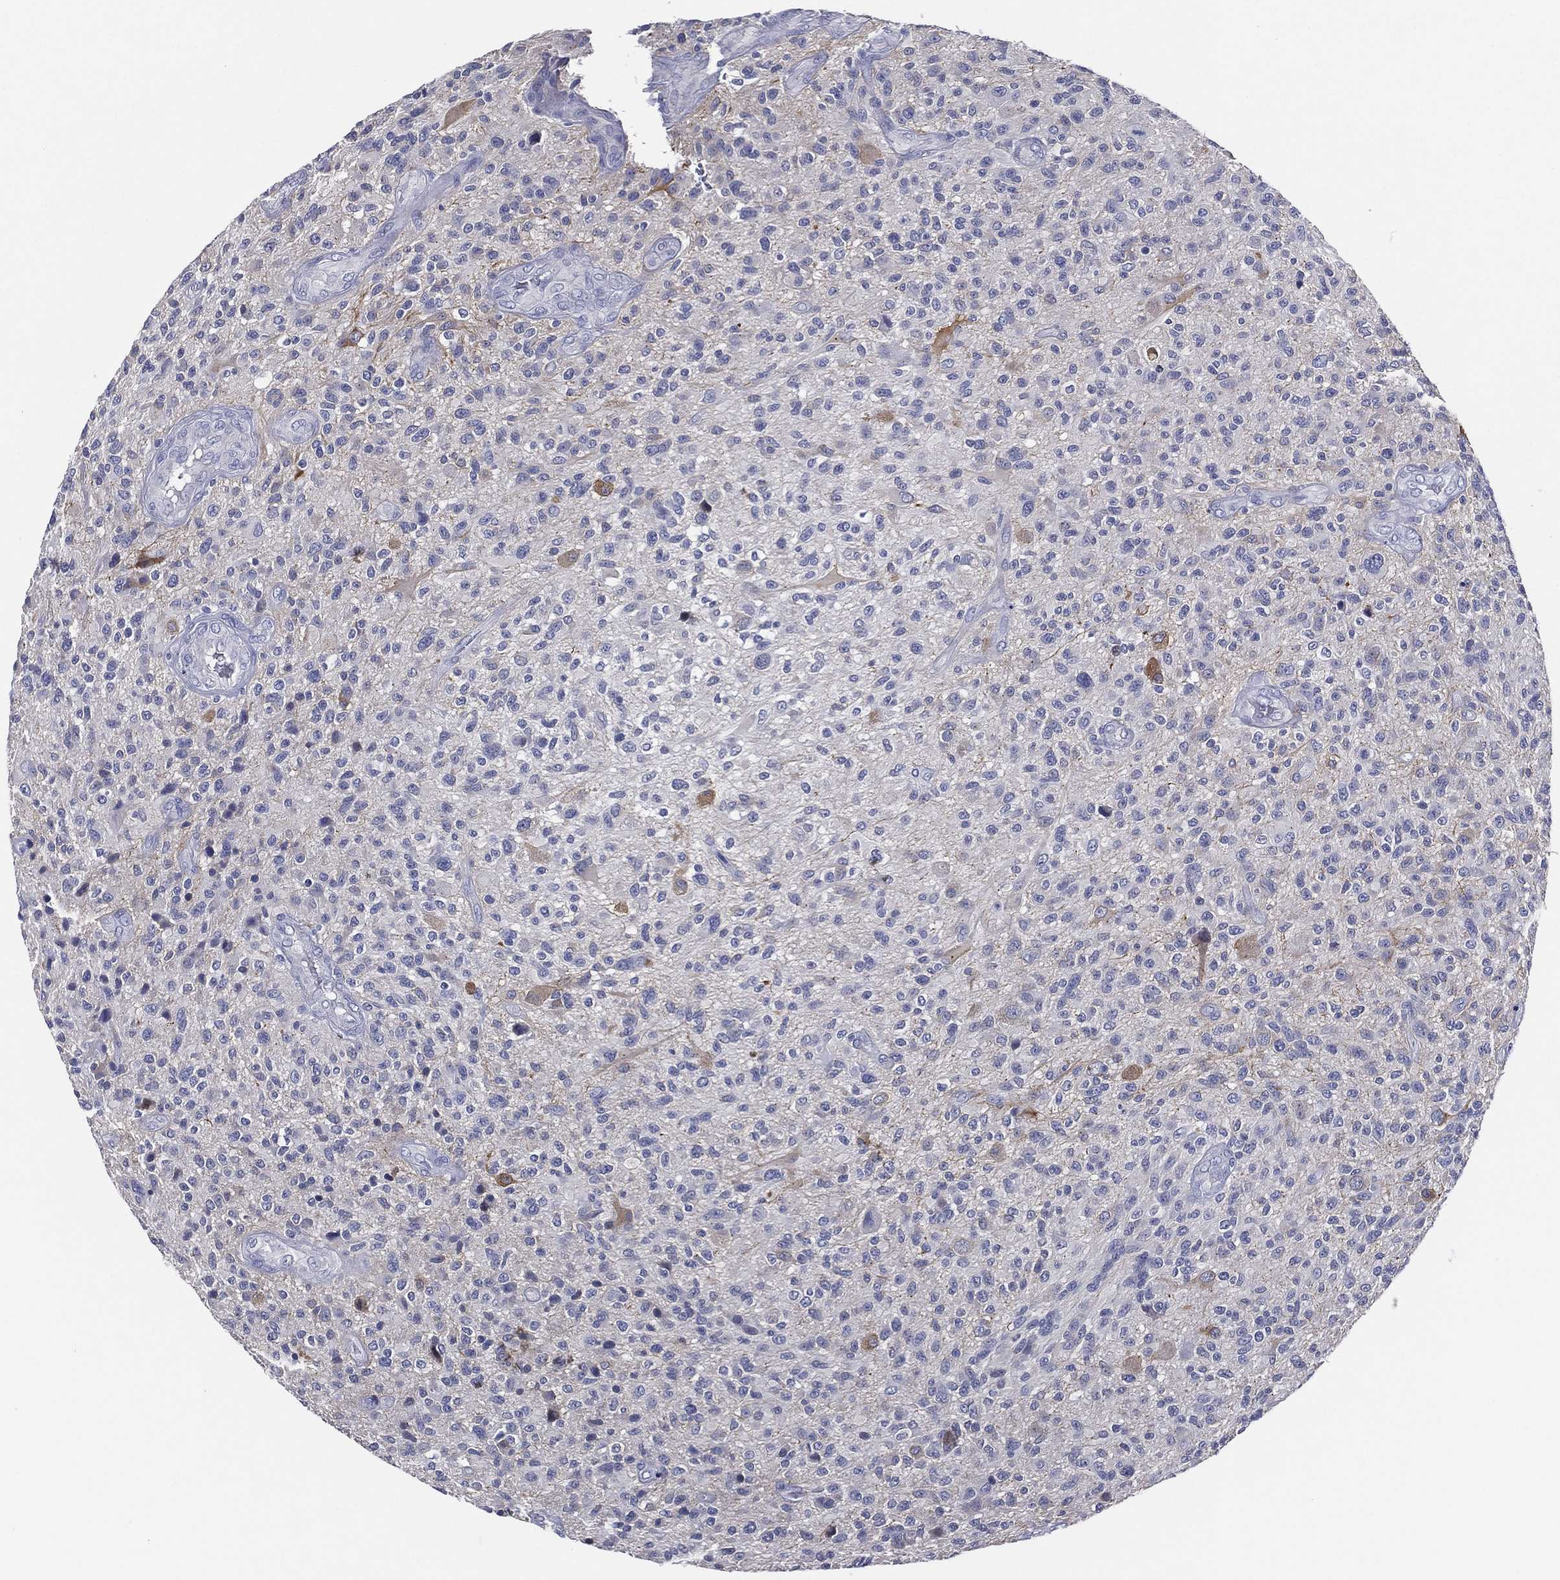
{"staining": {"intensity": "negative", "quantity": "none", "location": "none"}, "tissue": "glioma", "cell_type": "Tumor cells", "image_type": "cancer", "snomed": [{"axis": "morphology", "description": "Glioma, malignant, High grade"}, {"axis": "topography", "description": "Brain"}], "caption": "DAB (3,3'-diaminobenzidine) immunohistochemical staining of glioma exhibits no significant expression in tumor cells. (DAB (3,3'-diaminobenzidine) immunohistochemistry, high magnification).", "gene": "SLC13A4", "patient": {"sex": "male", "age": 47}}